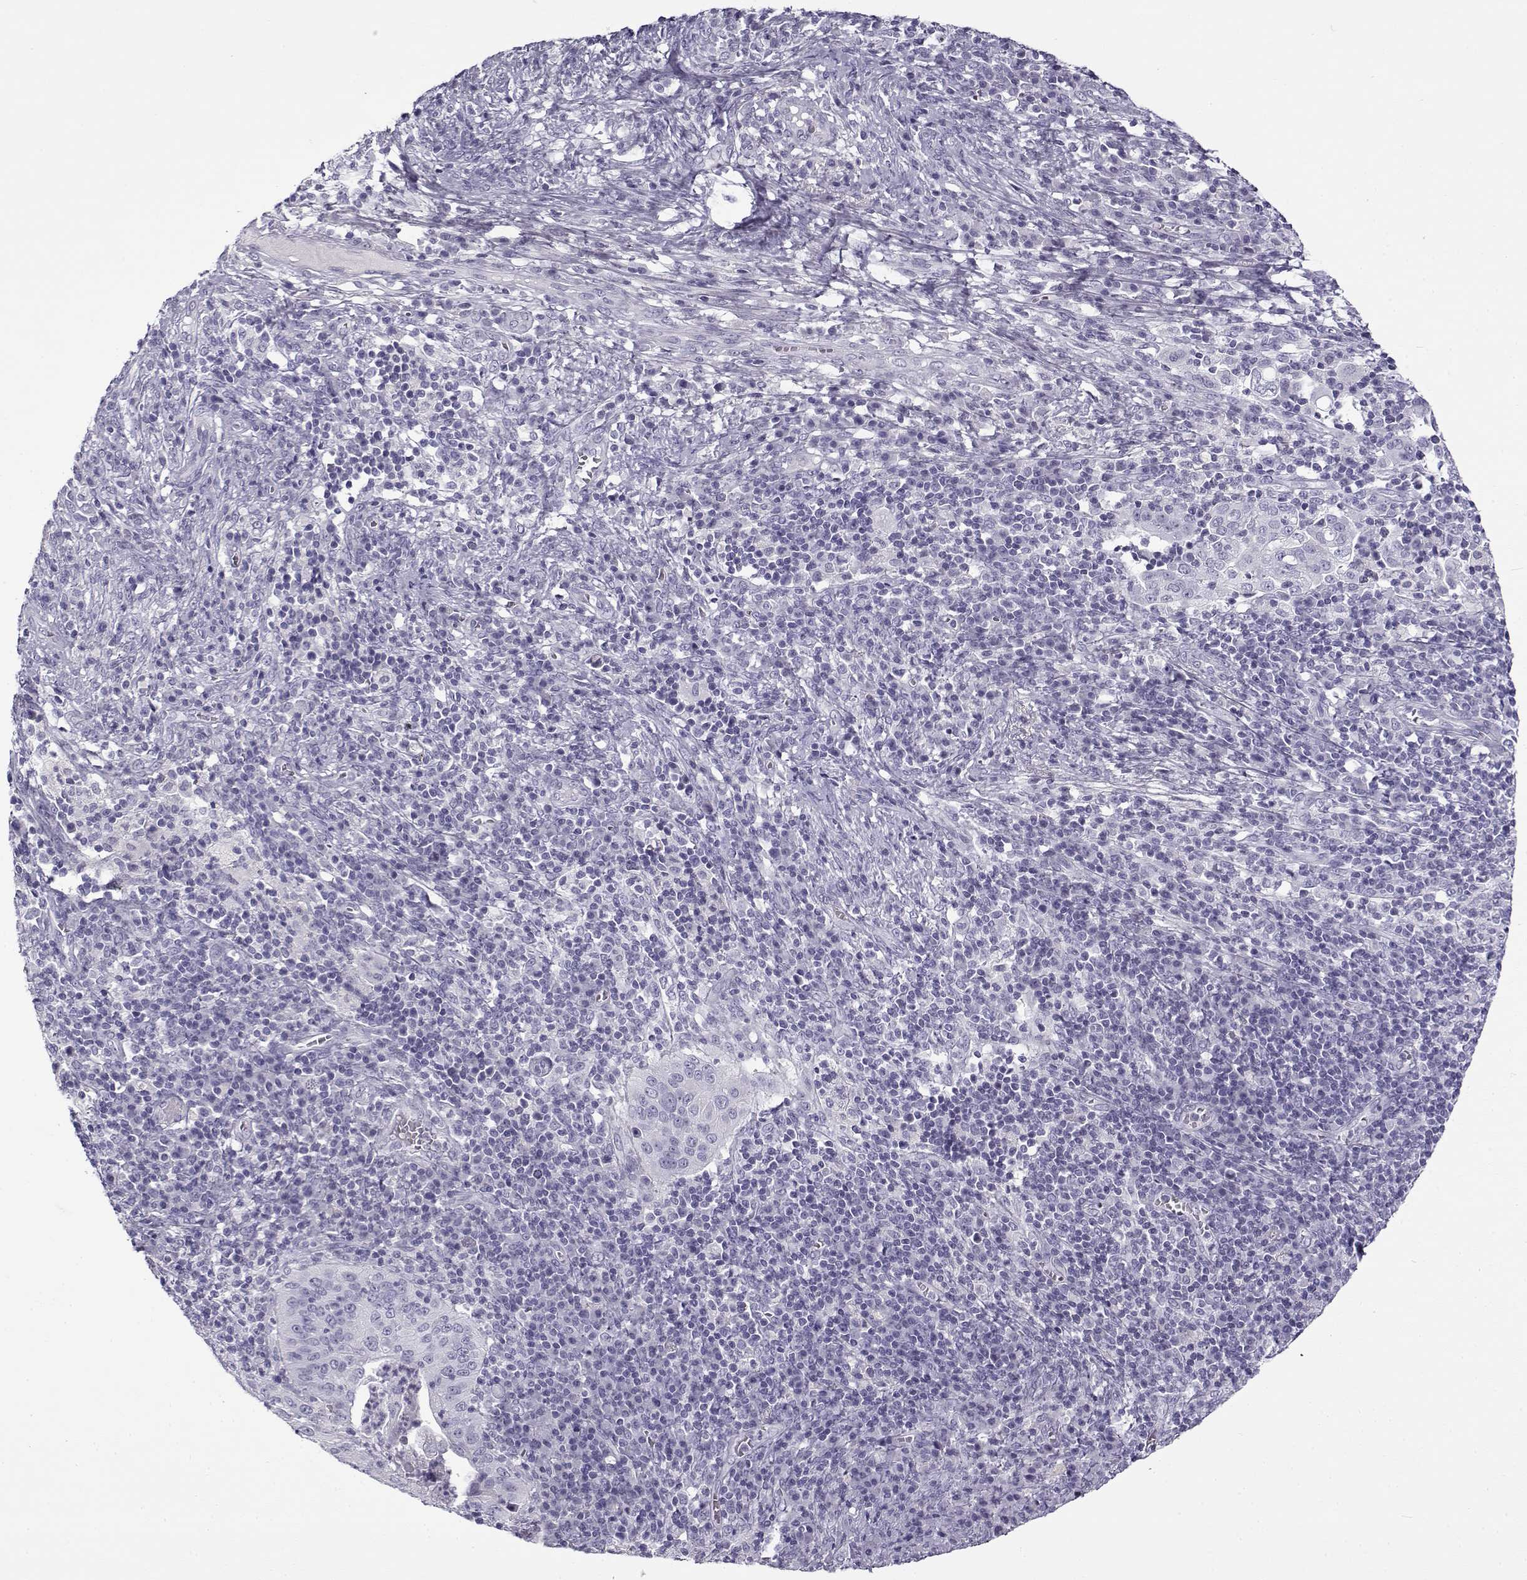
{"staining": {"intensity": "negative", "quantity": "none", "location": "none"}, "tissue": "cervical cancer", "cell_type": "Tumor cells", "image_type": "cancer", "snomed": [{"axis": "morphology", "description": "Squamous cell carcinoma, NOS"}, {"axis": "topography", "description": "Cervix"}], "caption": "This is an immunohistochemistry (IHC) micrograph of human squamous cell carcinoma (cervical). There is no expression in tumor cells.", "gene": "GTSF1L", "patient": {"sex": "female", "age": 39}}